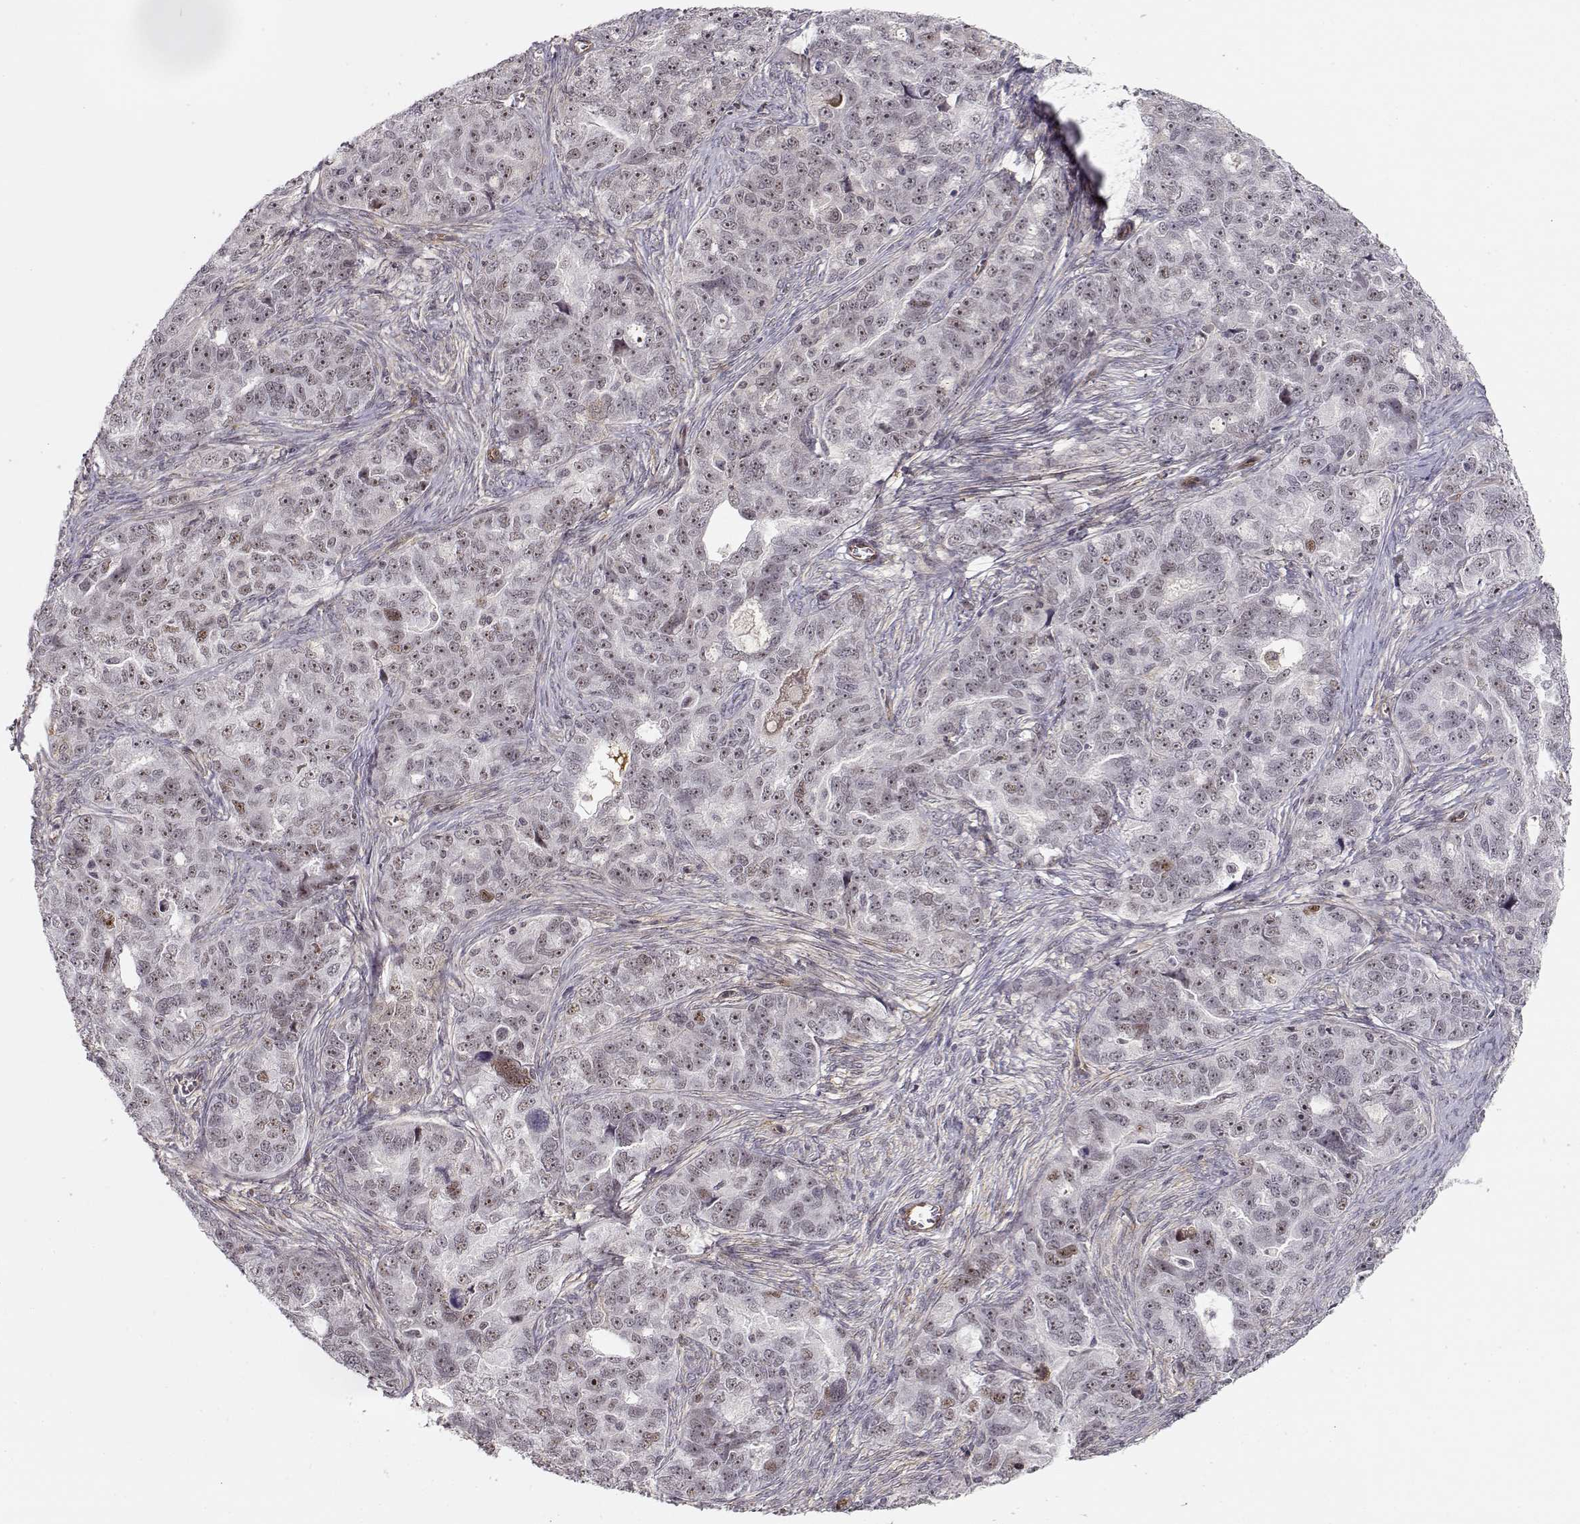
{"staining": {"intensity": "moderate", "quantity": "<25%", "location": "nuclear"}, "tissue": "ovarian cancer", "cell_type": "Tumor cells", "image_type": "cancer", "snomed": [{"axis": "morphology", "description": "Cystadenocarcinoma, serous, NOS"}, {"axis": "topography", "description": "Ovary"}], "caption": "Protein staining by immunohistochemistry (IHC) displays moderate nuclear positivity in about <25% of tumor cells in ovarian cancer (serous cystadenocarcinoma).", "gene": "CIR1", "patient": {"sex": "female", "age": 51}}